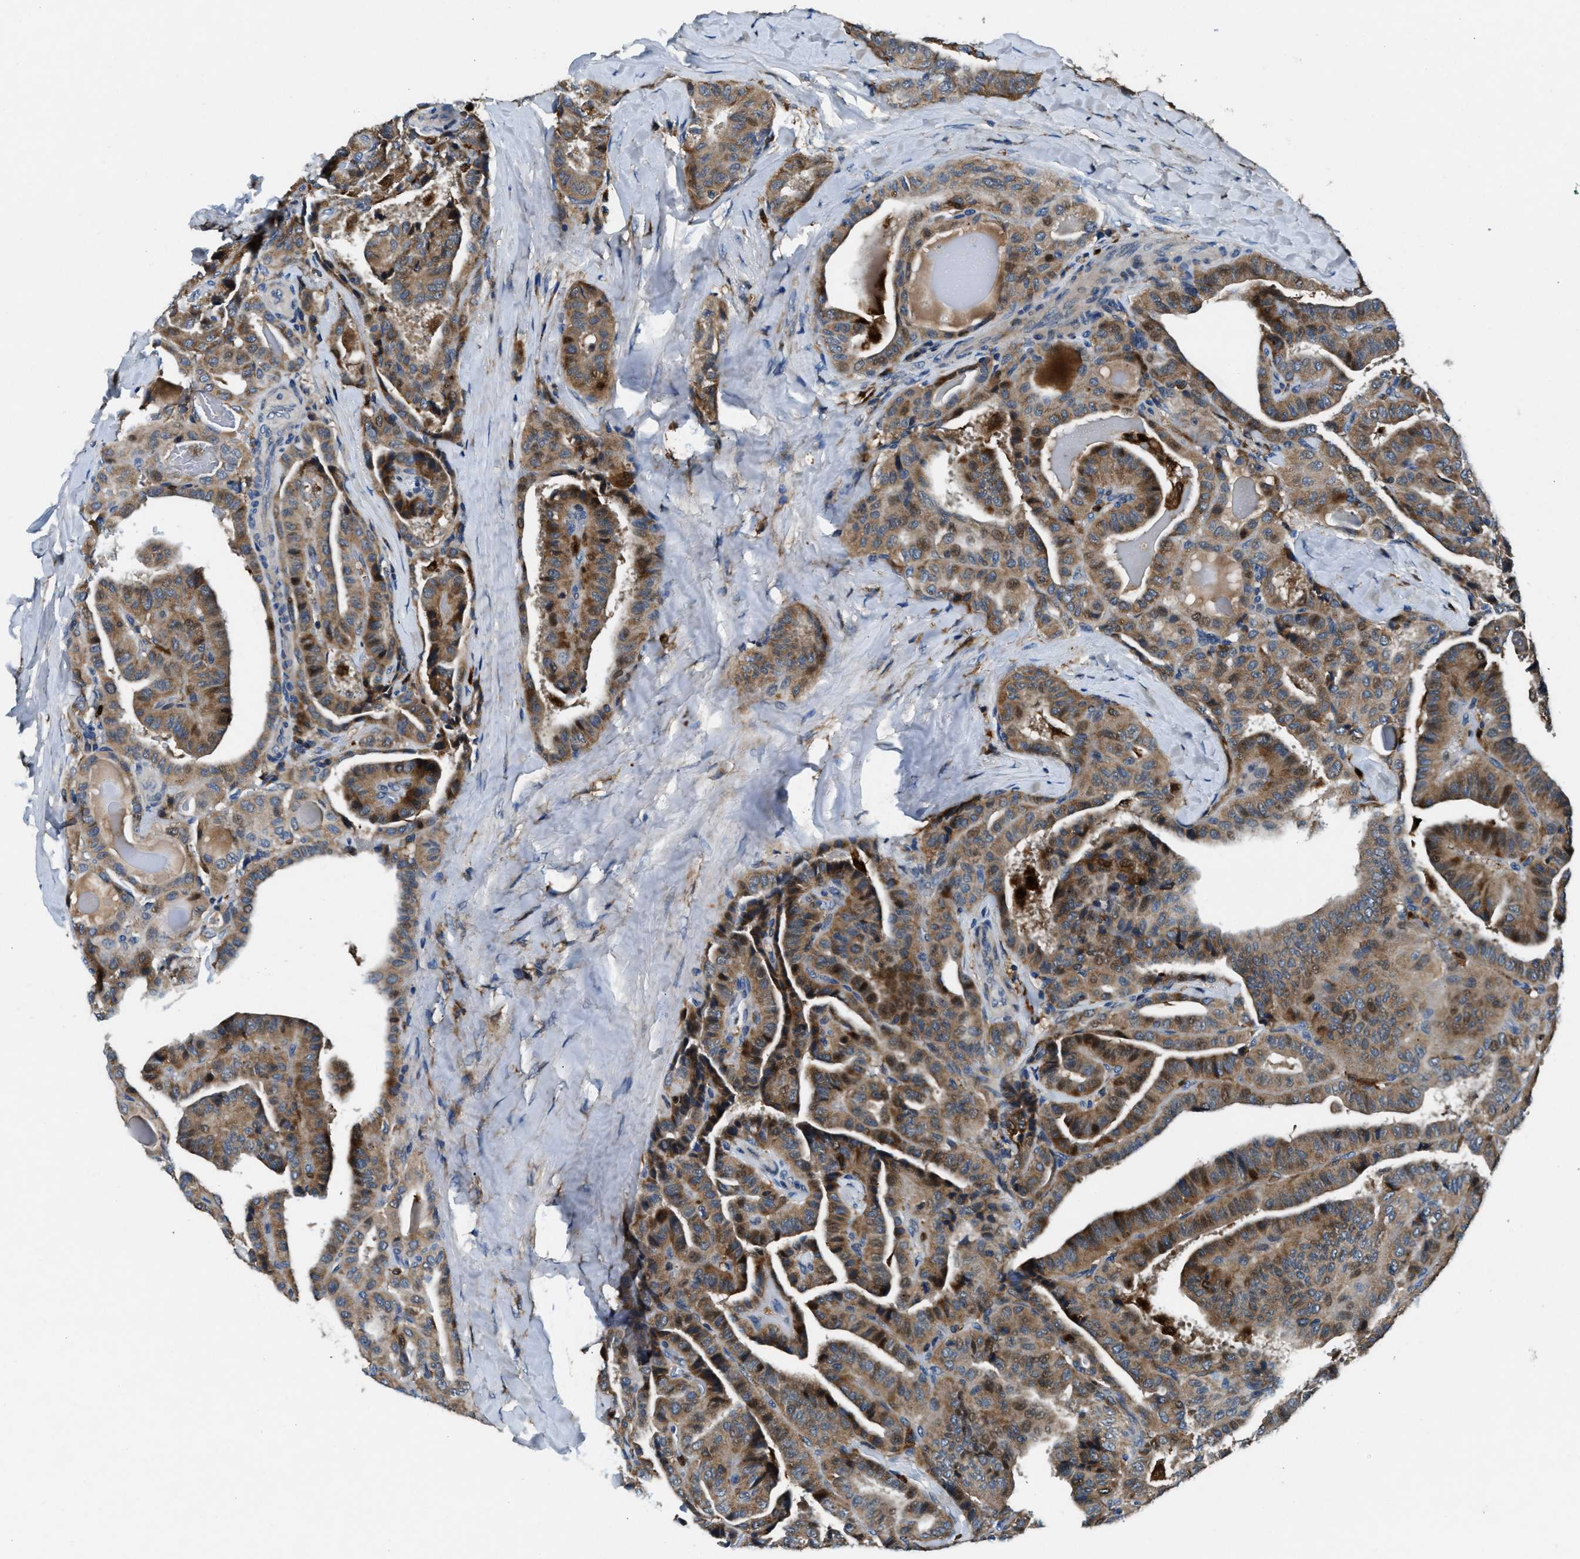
{"staining": {"intensity": "moderate", "quantity": ">75%", "location": "cytoplasmic/membranous"}, "tissue": "thyroid cancer", "cell_type": "Tumor cells", "image_type": "cancer", "snomed": [{"axis": "morphology", "description": "Papillary adenocarcinoma, NOS"}, {"axis": "topography", "description": "Thyroid gland"}], "caption": "DAB immunohistochemical staining of thyroid cancer displays moderate cytoplasmic/membranous protein expression in approximately >75% of tumor cells.", "gene": "FAM221A", "patient": {"sex": "male", "age": 77}}